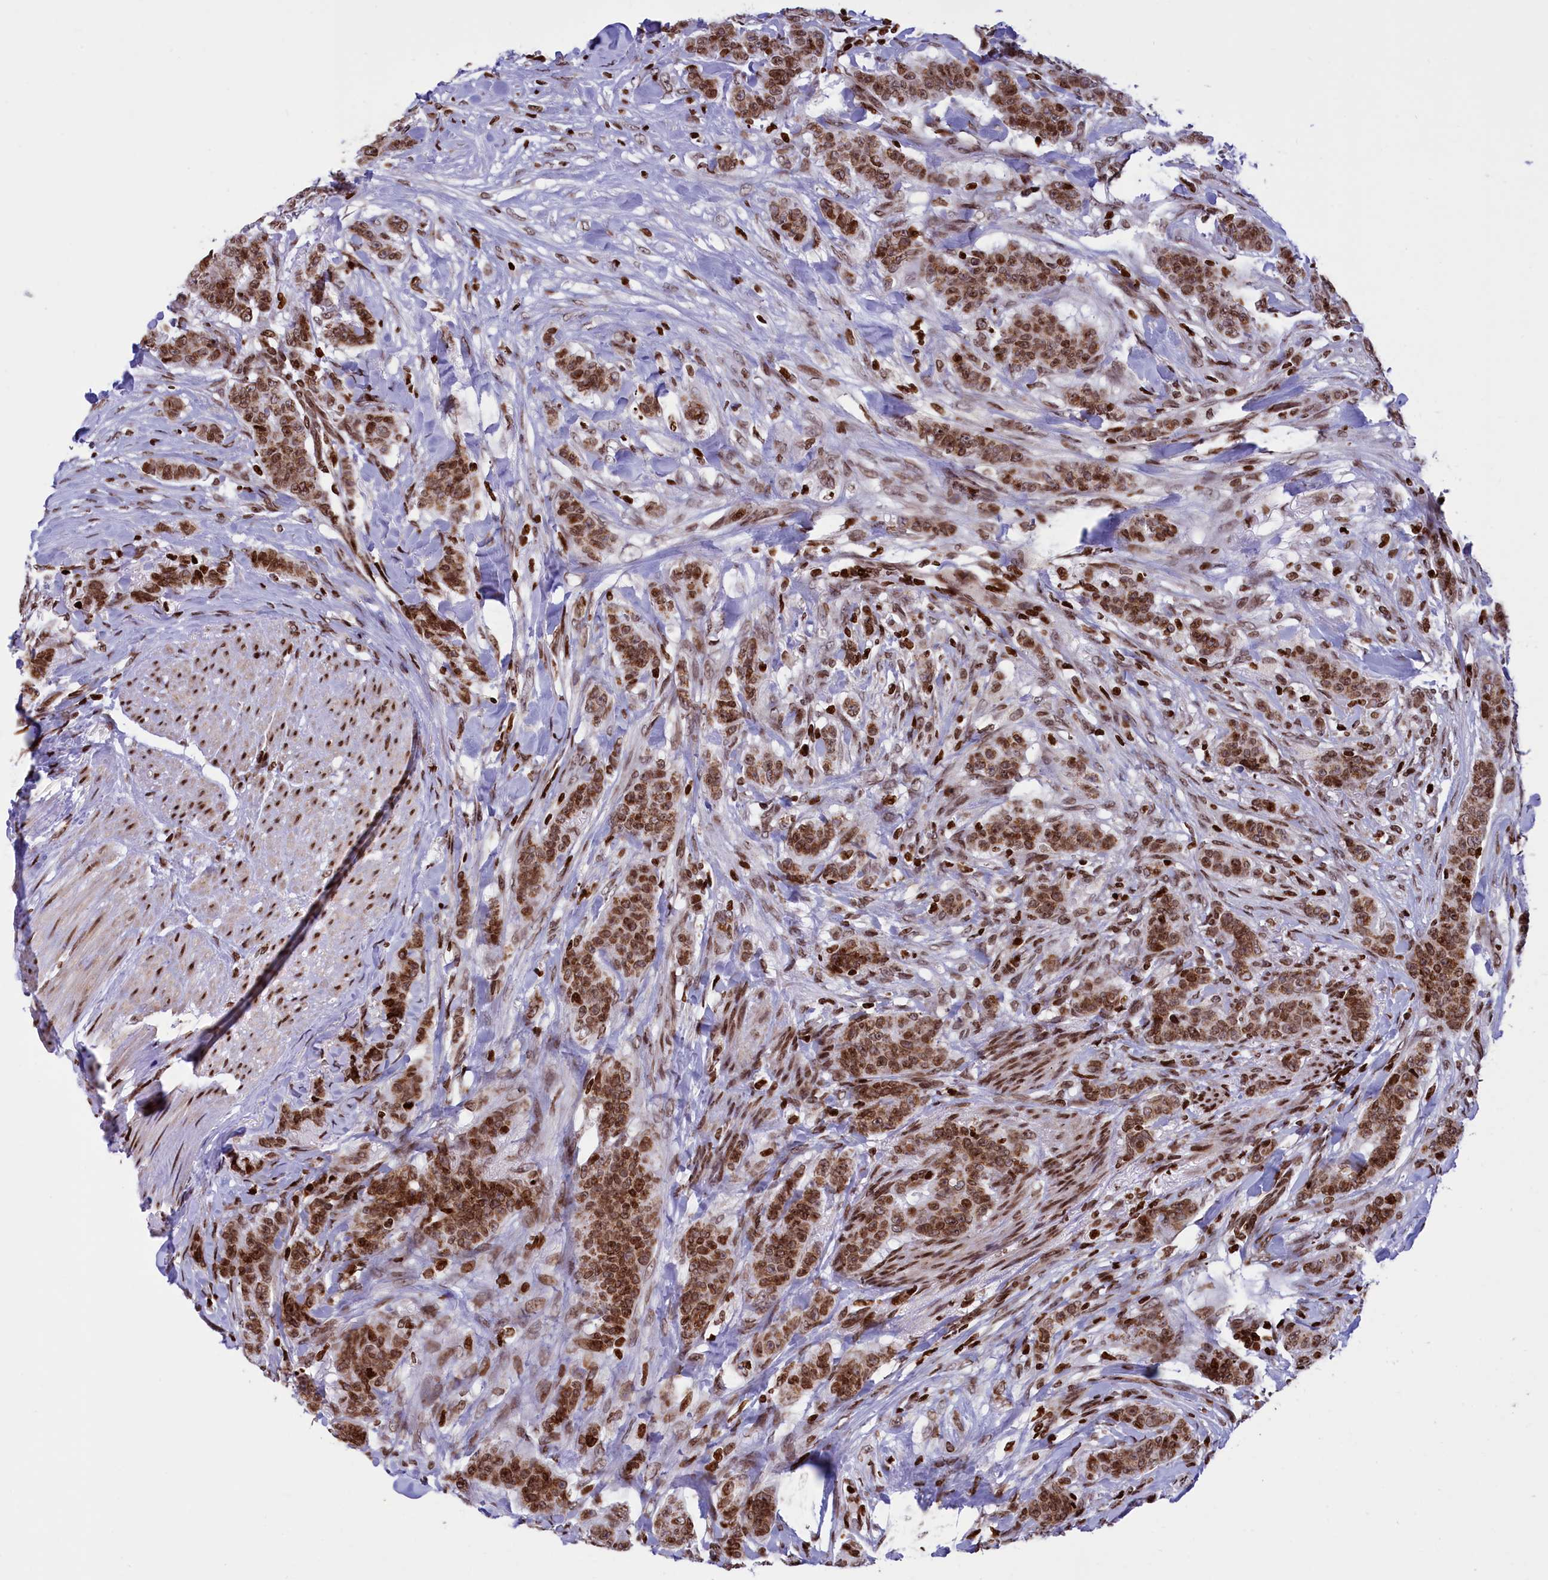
{"staining": {"intensity": "moderate", "quantity": ">75%", "location": "cytoplasmic/membranous,nuclear"}, "tissue": "breast cancer", "cell_type": "Tumor cells", "image_type": "cancer", "snomed": [{"axis": "morphology", "description": "Duct carcinoma"}, {"axis": "topography", "description": "Breast"}], "caption": "This image exhibits immunohistochemistry (IHC) staining of human intraductal carcinoma (breast), with medium moderate cytoplasmic/membranous and nuclear positivity in approximately >75% of tumor cells.", "gene": "TIMM29", "patient": {"sex": "female", "age": 40}}